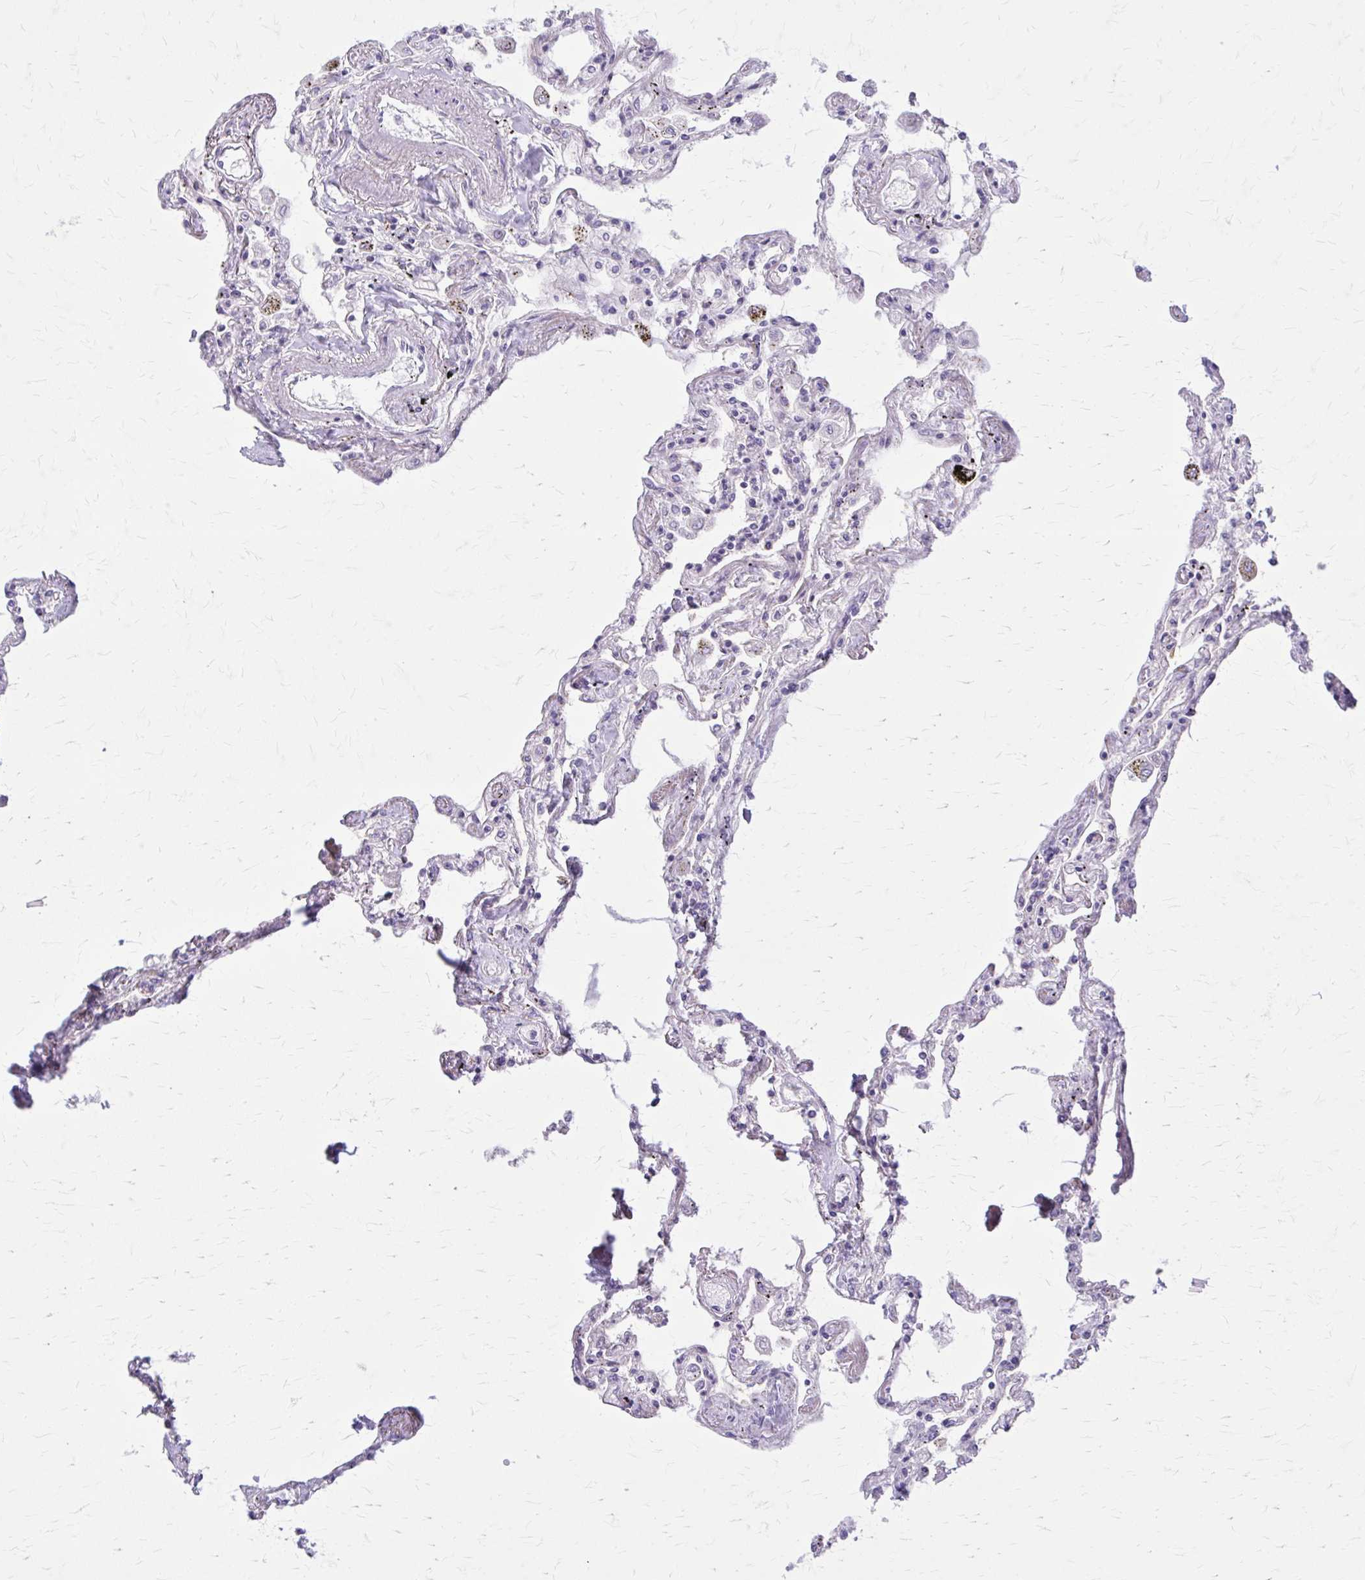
{"staining": {"intensity": "negative", "quantity": "none", "location": "none"}, "tissue": "lung", "cell_type": "Alveolar cells", "image_type": "normal", "snomed": [{"axis": "morphology", "description": "Normal tissue, NOS"}, {"axis": "morphology", "description": "Adenocarcinoma, NOS"}, {"axis": "topography", "description": "Cartilage tissue"}, {"axis": "topography", "description": "Lung"}], "caption": "IHC of benign human lung shows no expression in alveolar cells.", "gene": "PITPNM1", "patient": {"sex": "female", "age": 67}}